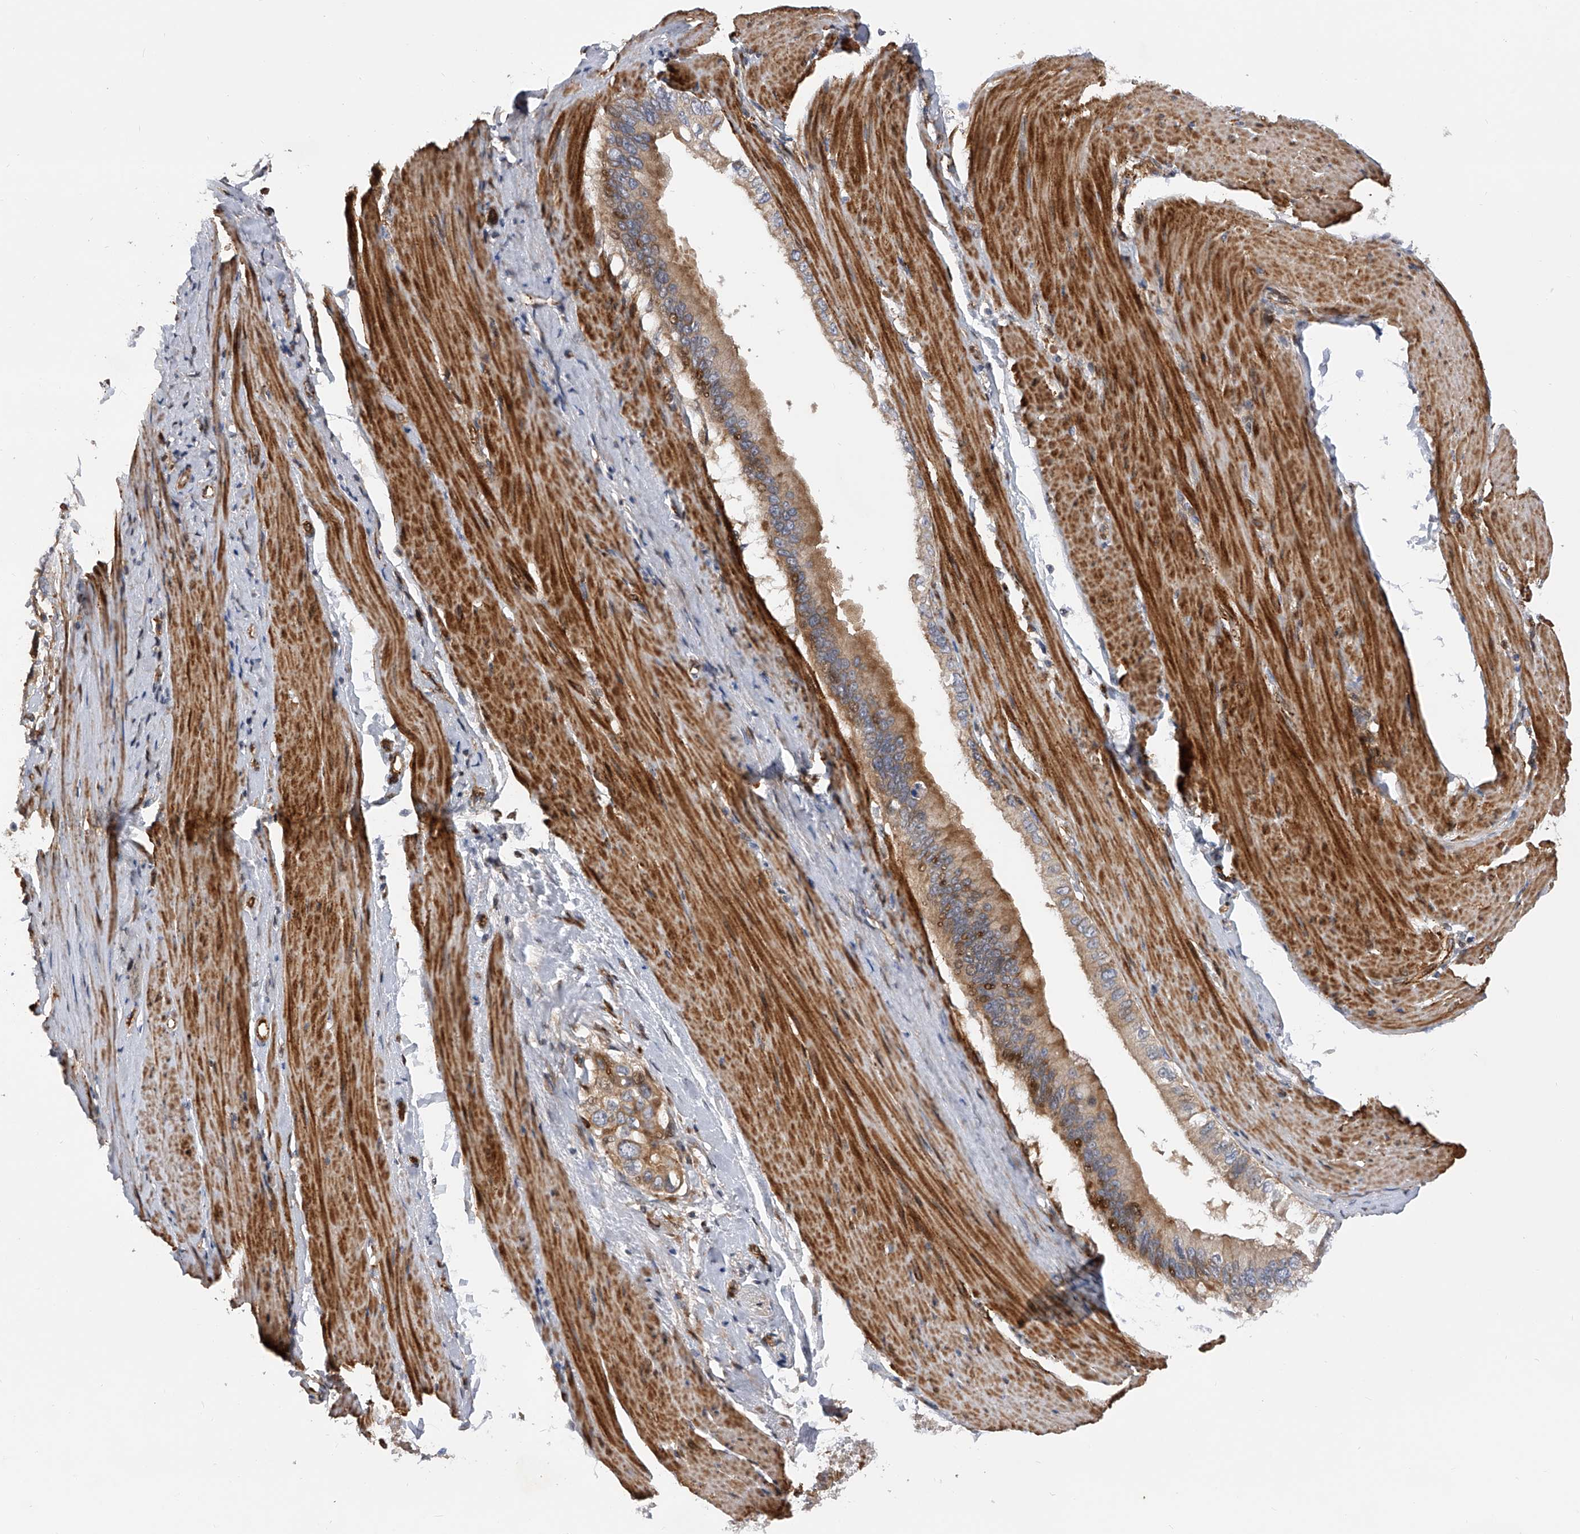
{"staining": {"intensity": "moderate", "quantity": ">75%", "location": "cytoplasmic/membranous,nuclear"}, "tissue": "pancreatic cancer", "cell_type": "Tumor cells", "image_type": "cancer", "snomed": [{"axis": "morphology", "description": "Adenocarcinoma, NOS"}, {"axis": "topography", "description": "Pancreas"}], "caption": "The histopathology image shows immunohistochemical staining of pancreatic cancer (adenocarcinoma). There is moderate cytoplasmic/membranous and nuclear expression is appreciated in about >75% of tumor cells.", "gene": "PDSS2", "patient": {"sex": "female", "age": 56}}